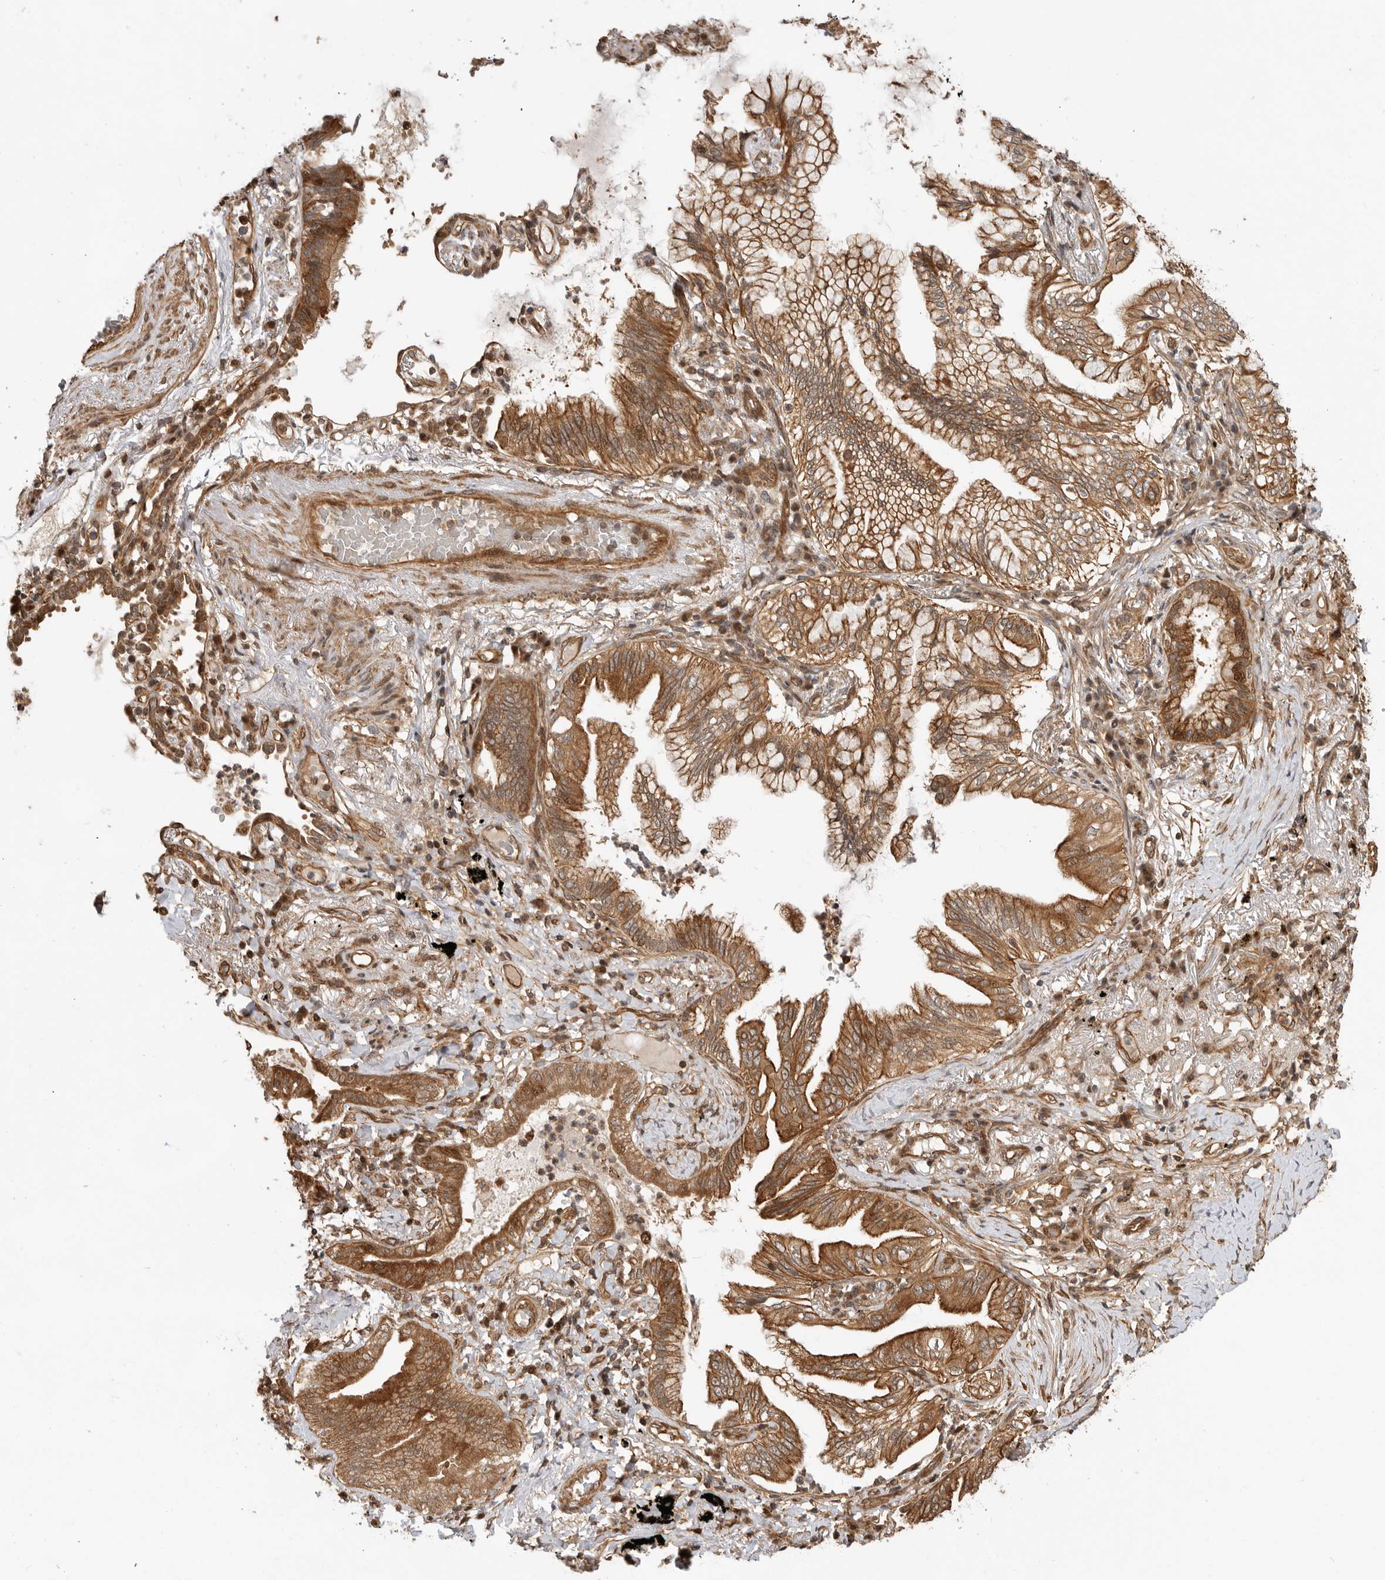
{"staining": {"intensity": "moderate", "quantity": ">75%", "location": "cytoplasmic/membranous,nuclear"}, "tissue": "lung cancer", "cell_type": "Tumor cells", "image_type": "cancer", "snomed": [{"axis": "morphology", "description": "Adenocarcinoma, NOS"}, {"axis": "topography", "description": "Lung"}], "caption": "A brown stain shows moderate cytoplasmic/membranous and nuclear positivity of a protein in lung adenocarcinoma tumor cells.", "gene": "ADPRS", "patient": {"sex": "female", "age": 70}}